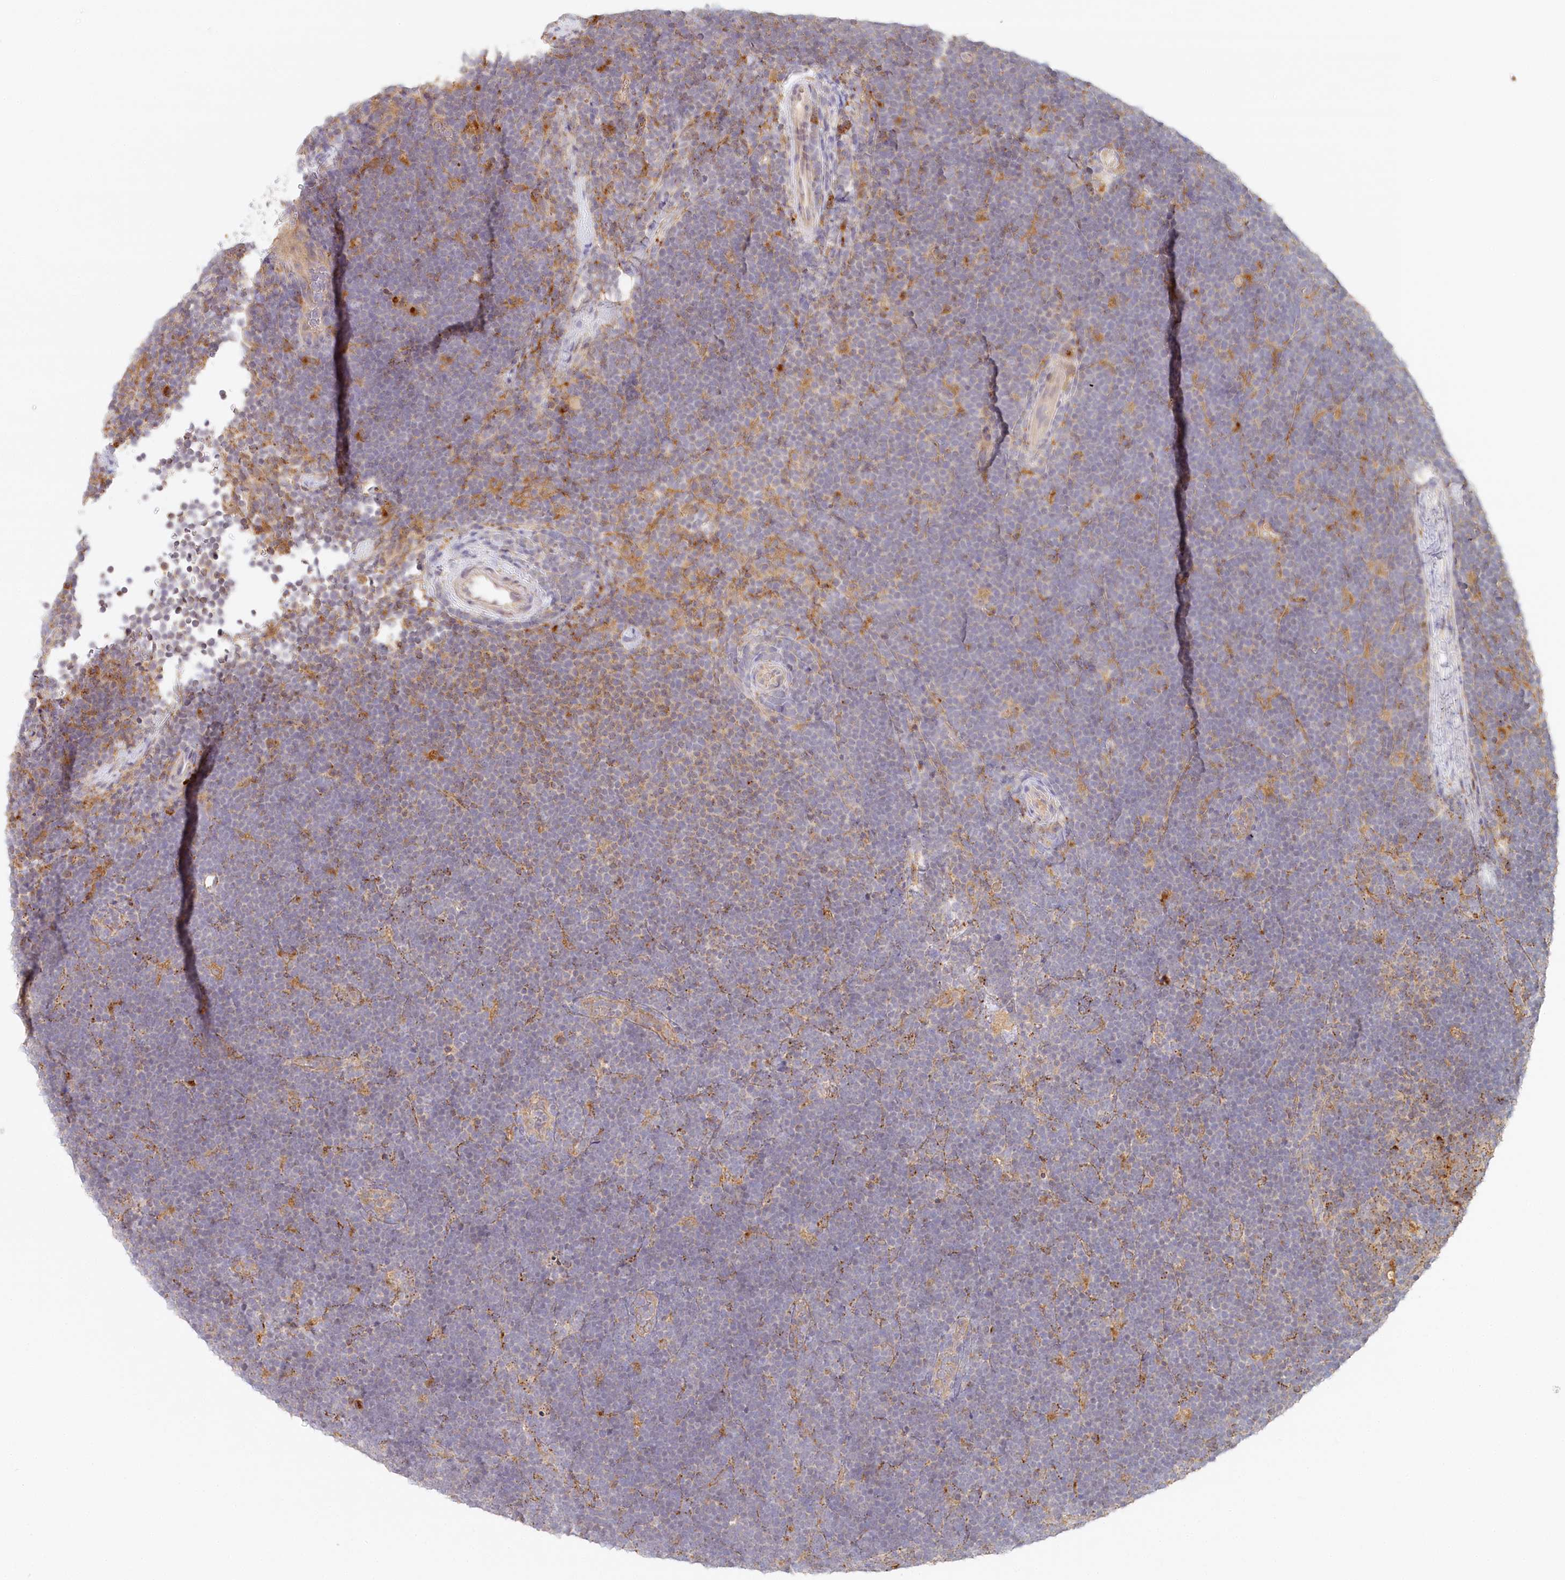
{"staining": {"intensity": "negative", "quantity": "none", "location": "none"}, "tissue": "lymphoma", "cell_type": "Tumor cells", "image_type": "cancer", "snomed": [{"axis": "morphology", "description": "Malignant lymphoma, non-Hodgkin's type, High grade"}, {"axis": "topography", "description": "Lymph node"}], "caption": "Immunohistochemistry of lymphoma demonstrates no staining in tumor cells.", "gene": "VSIG1", "patient": {"sex": "male", "age": 13}}